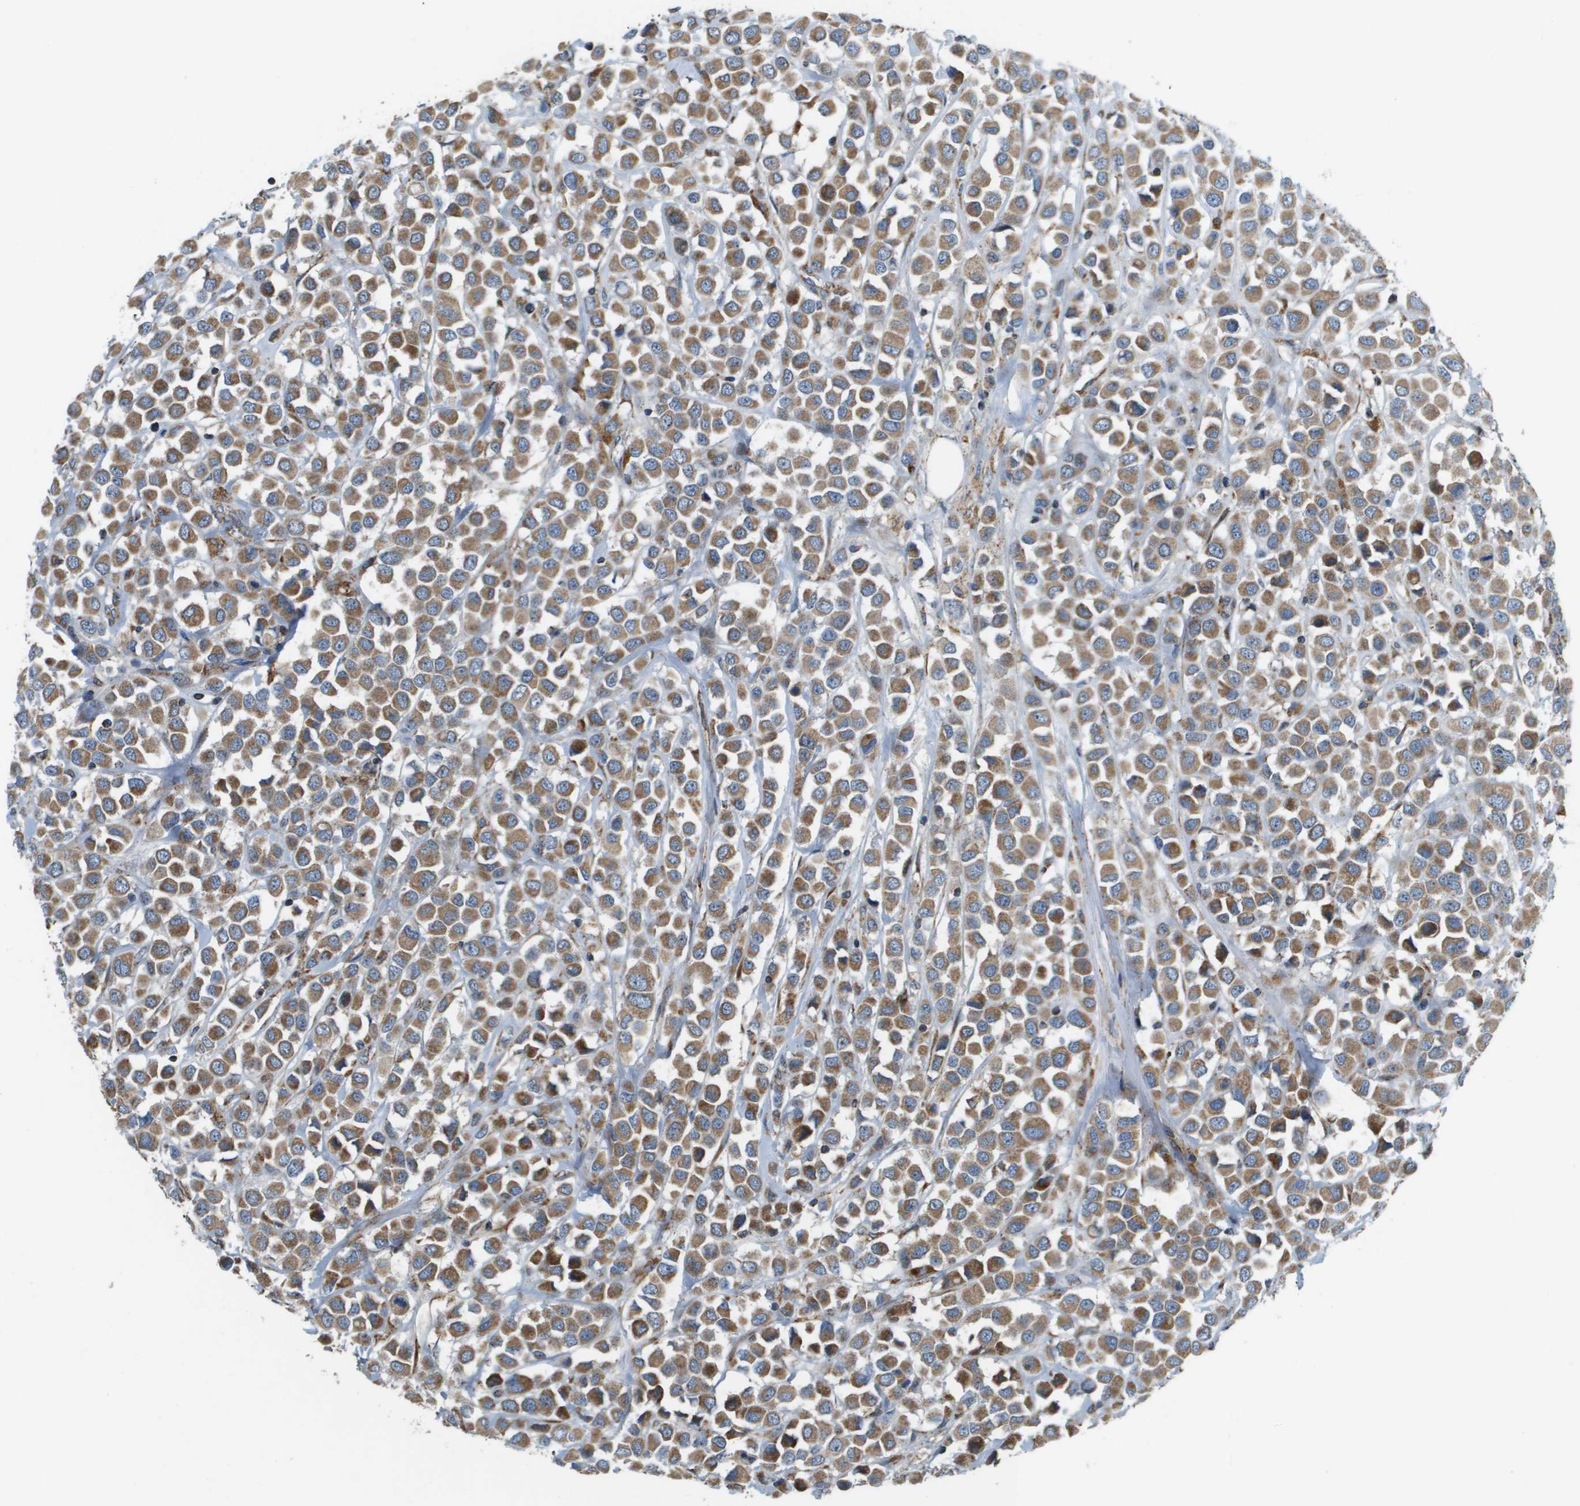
{"staining": {"intensity": "moderate", "quantity": ">75%", "location": "cytoplasmic/membranous"}, "tissue": "breast cancer", "cell_type": "Tumor cells", "image_type": "cancer", "snomed": [{"axis": "morphology", "description": "Duct carcinoma"}, {"axis": "topography", "description": "Breast"}], "caption": "Breast cancer (intraductal carcinoma) was stained to show a protein in brown. There is medium levels of moderate cytoplasmic/membranous expression in about >75% of tumor cells.", "gene": "NRK", "patient": {"sex": "female", "age": 61}}